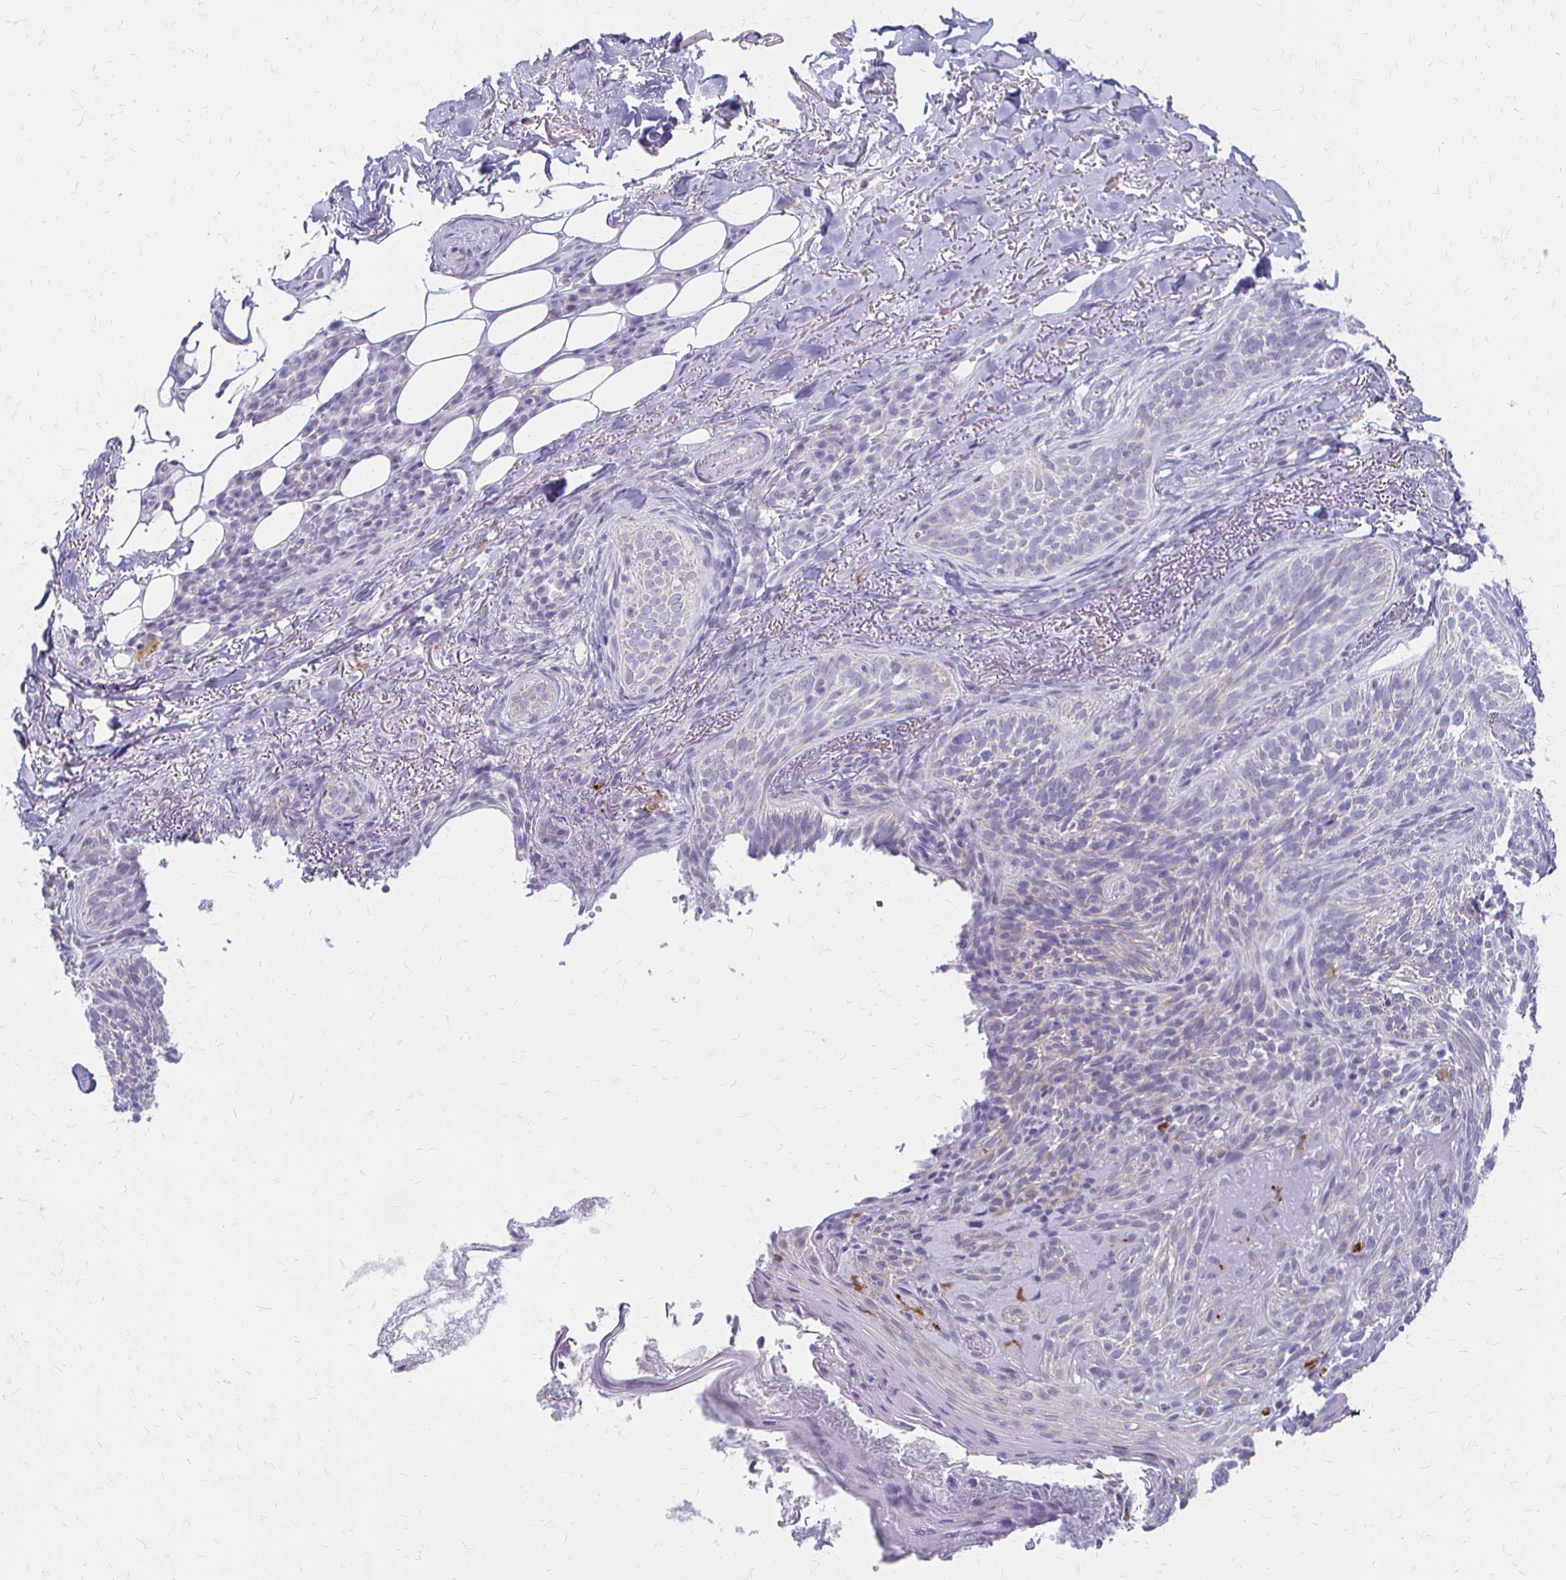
{"staining": {"intensity": "negative", "quantity": "none", "location": "none"}, "tissue": "skin cancer", "cell_type": "Tumor cells", "image_type": "cancer", "snomed": [{"axis": "morphology", "description": "Basal cell carcinoma"}, {"axis": "topography", "description": "Skin"}, {"axis": "topography", "description": "Skin of head"}], "caption": "DAB (3,3'-diaminobenzidine) immunohistochemical staining of human basal cell carcinoma (skin) reveals no significant expression in tumor cells.", "gene": "ACP5", "patient": {"sex": "male", "age": 62}}